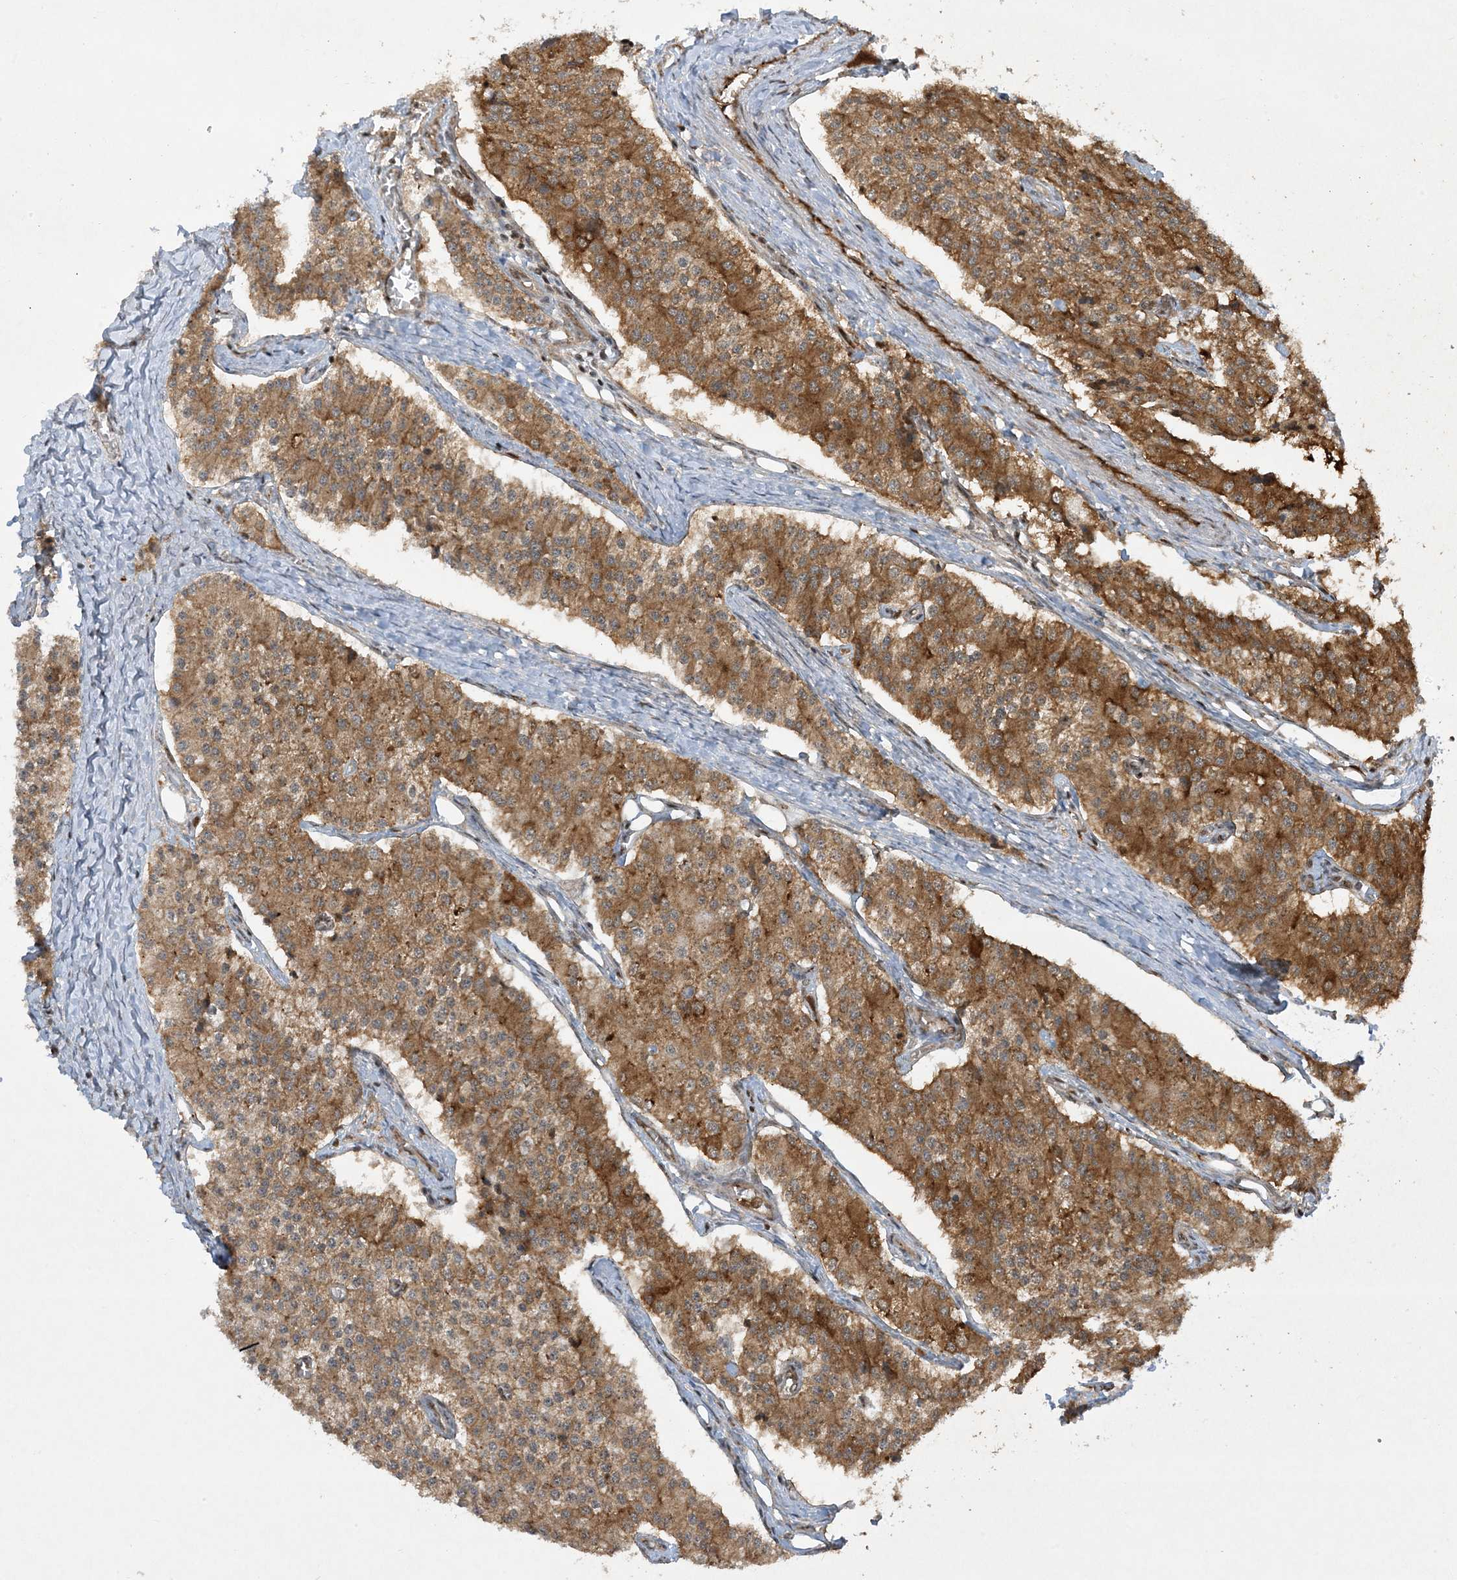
{"staining": {"intensity": "moderate", "quantity": ">75%", "location": "cytoplasmic/membranous"}, "tissue": "carcinoid", "cell_type": "Tumor cells", "image_type": "cancer", "snomed": [{"axis": "morphology", "description": "Carcinoid, malignant, NOS"}, {"axis": "topography", "description": "Colon"}], "caption": "Protein staining exhibits moderate cytoplasmic/membranous expression in approximately >75% of tumor cells in carcinoid.", "gene": "CERT1", "patient": {"sex": "female", "age": 52}}